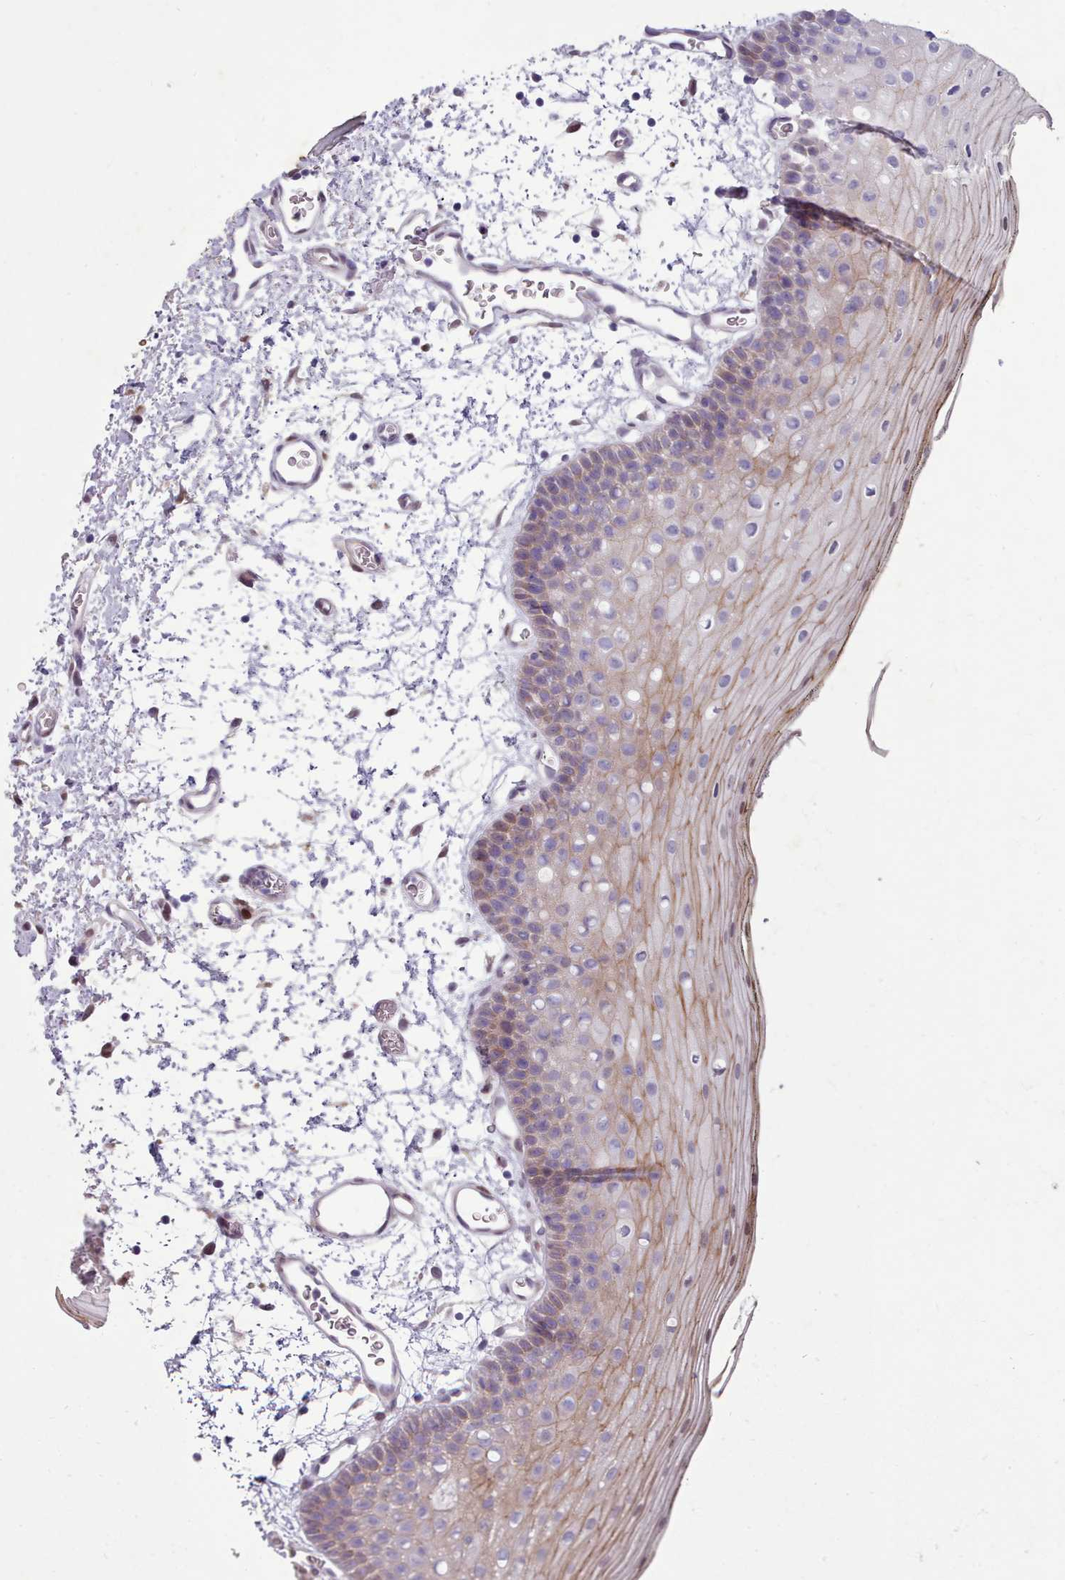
{"staining": {"intensity": "moderate", "quantity": "25%-75%", "location": "cytoplasmic/membranous"}, "tissue": "oral mucosa", "cell_type": "Squamous epithelial cells", "image_type": "normal", "snomed": [{"axis": "morphology", "description": "Normal tissue, NOS"}, {"axis": "topography", "description": "Oral tissue"}, {"axis": "topography", "description": "Tounge, NOS"}], "caption": "Immunohistochemistry histopathology image of unremarkable oral mucosa stained for a protein (brown), which shows medium levels of moderate cytoplasmic/membranous expression in about 25%-75% of squamous epithelial cells.", "gene": "KCNT2", "patient": {"sex": "female", "age": 81}}